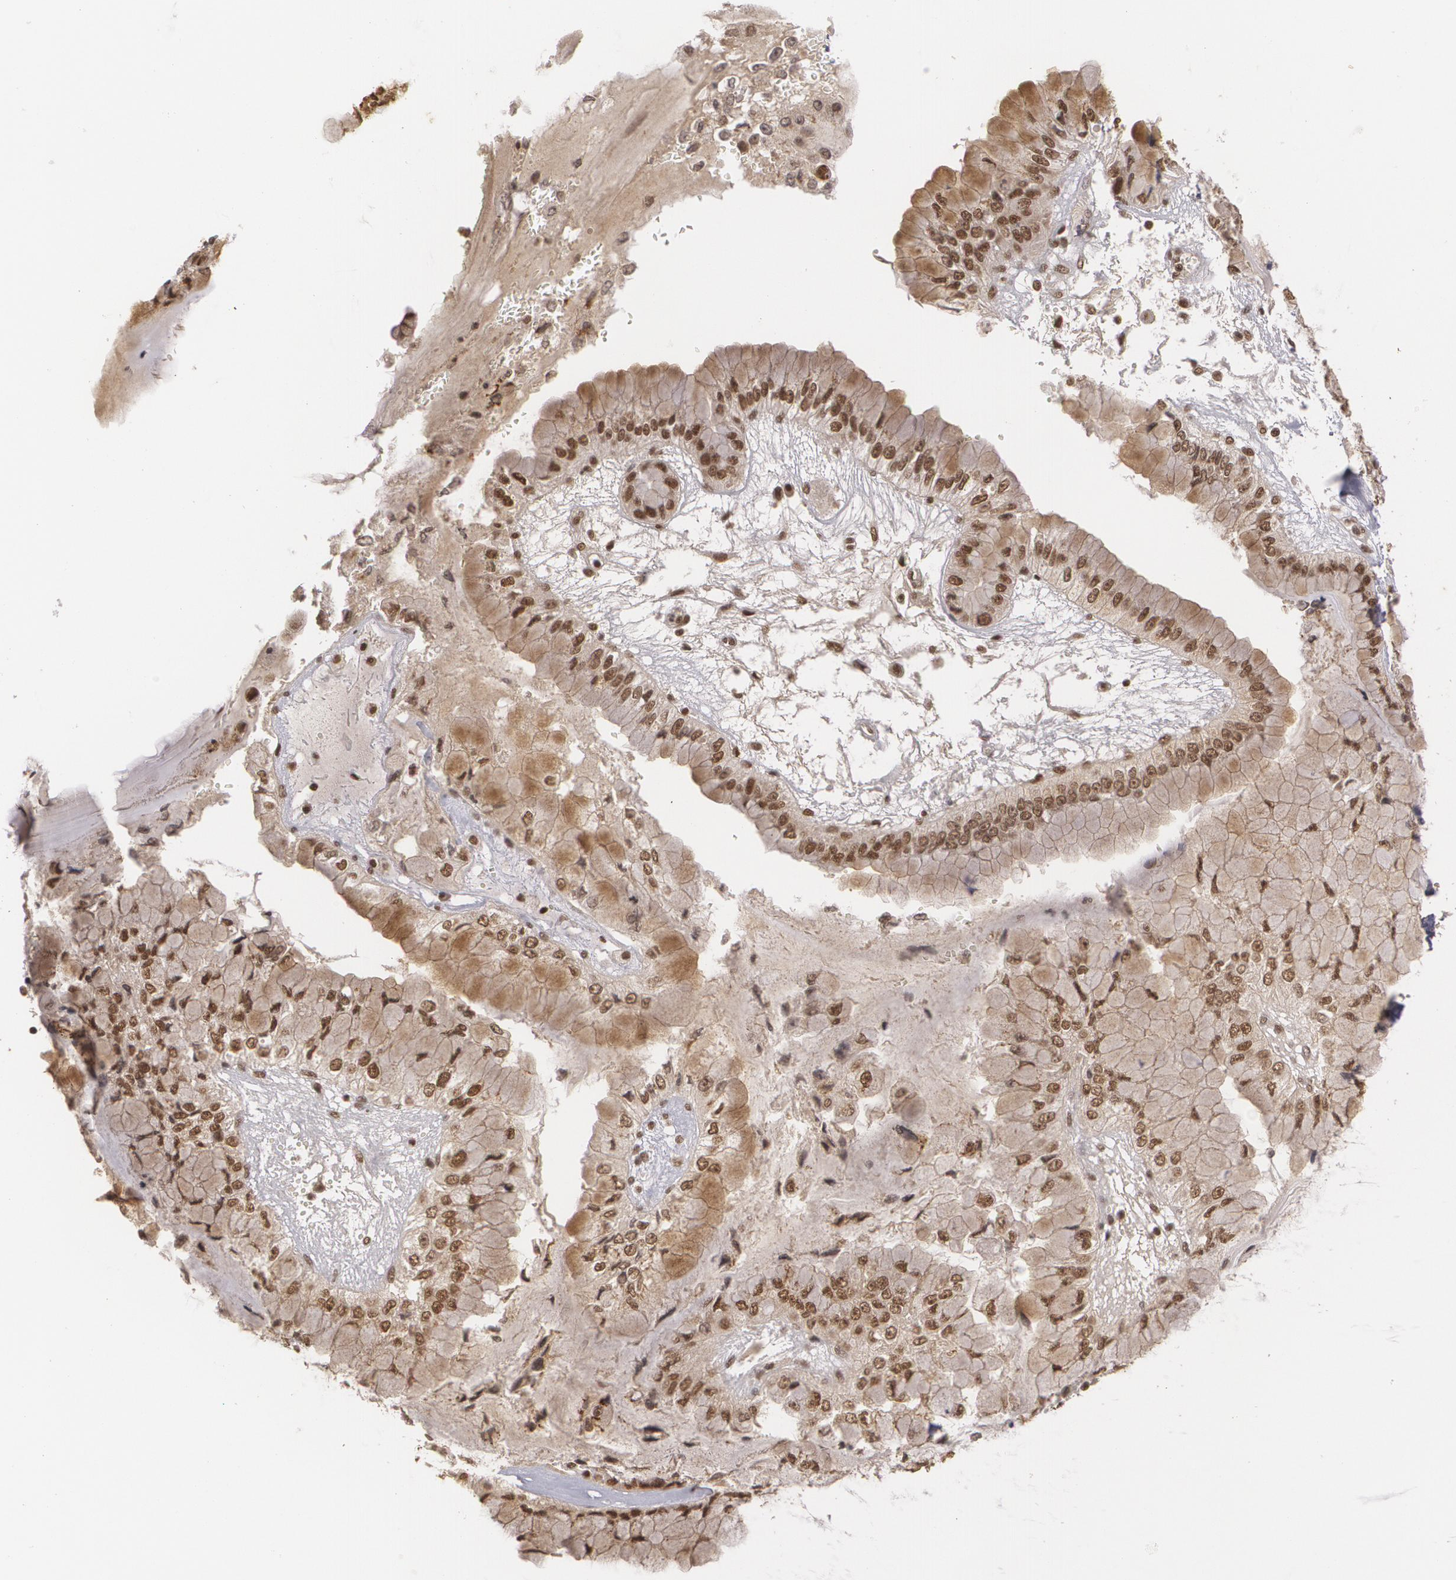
{"staining": {"intensity": "moderate", "quantity": ">75%", "location": "cytoplasmic/membranous,nuclear"}, "tissue": "liver cancer", "cell_type": "Tumor cells", "image_type": "cancer", "snomed": [{"axis": "morphology", "description": "Cholangiocarcinoma"}, {"axis": "topography", "description": "Liver"}], "caption": "Protein analysis of liver cancer (cholangiocarcinoma) tissue demonstrates moderate cytoplasmic/membranous and nuclear expression in about >75% of tumor cells.", "gene": "RXRB", "patient": {"sex": "female", "age": 79}}